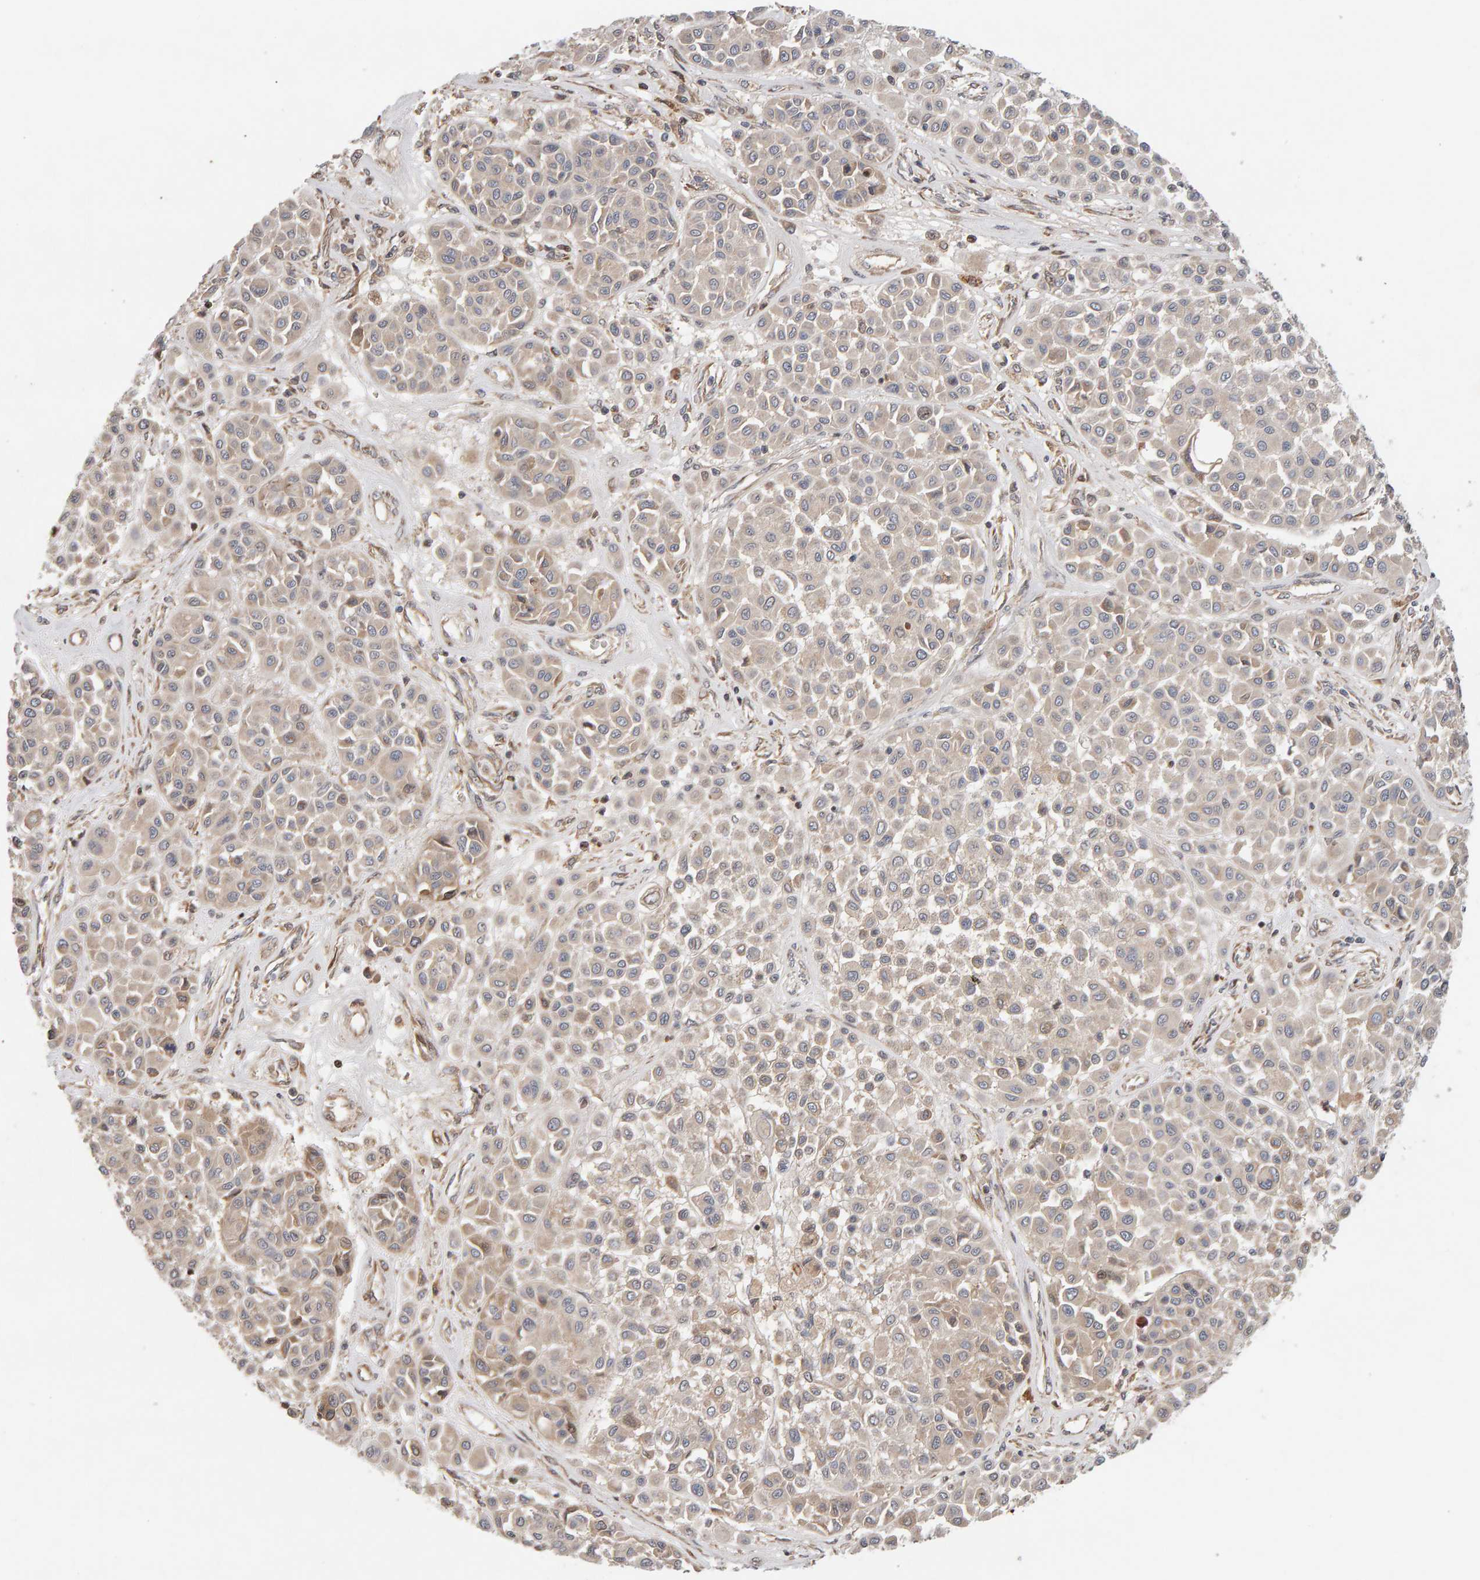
{"staining": {"intensity": "weak", "quantity": "<25%", "location": "cytoplasmic/membranous"}, "tissue": "melanoma", "cell_type": "Tumor cells", "image_type": "cancer", "snomed": [{"axis": "morphology", "description": "Malignant melanoma, Metastatic site"}, {"axis": "topography", "description": "Soft tissue"}], "caption": "The histopathology image shows no significant positivity in tumor cells of malignant melanoma (metastatic site).", "gene": "LZTS1", "patient": {"sex": "male", "age": 41}}